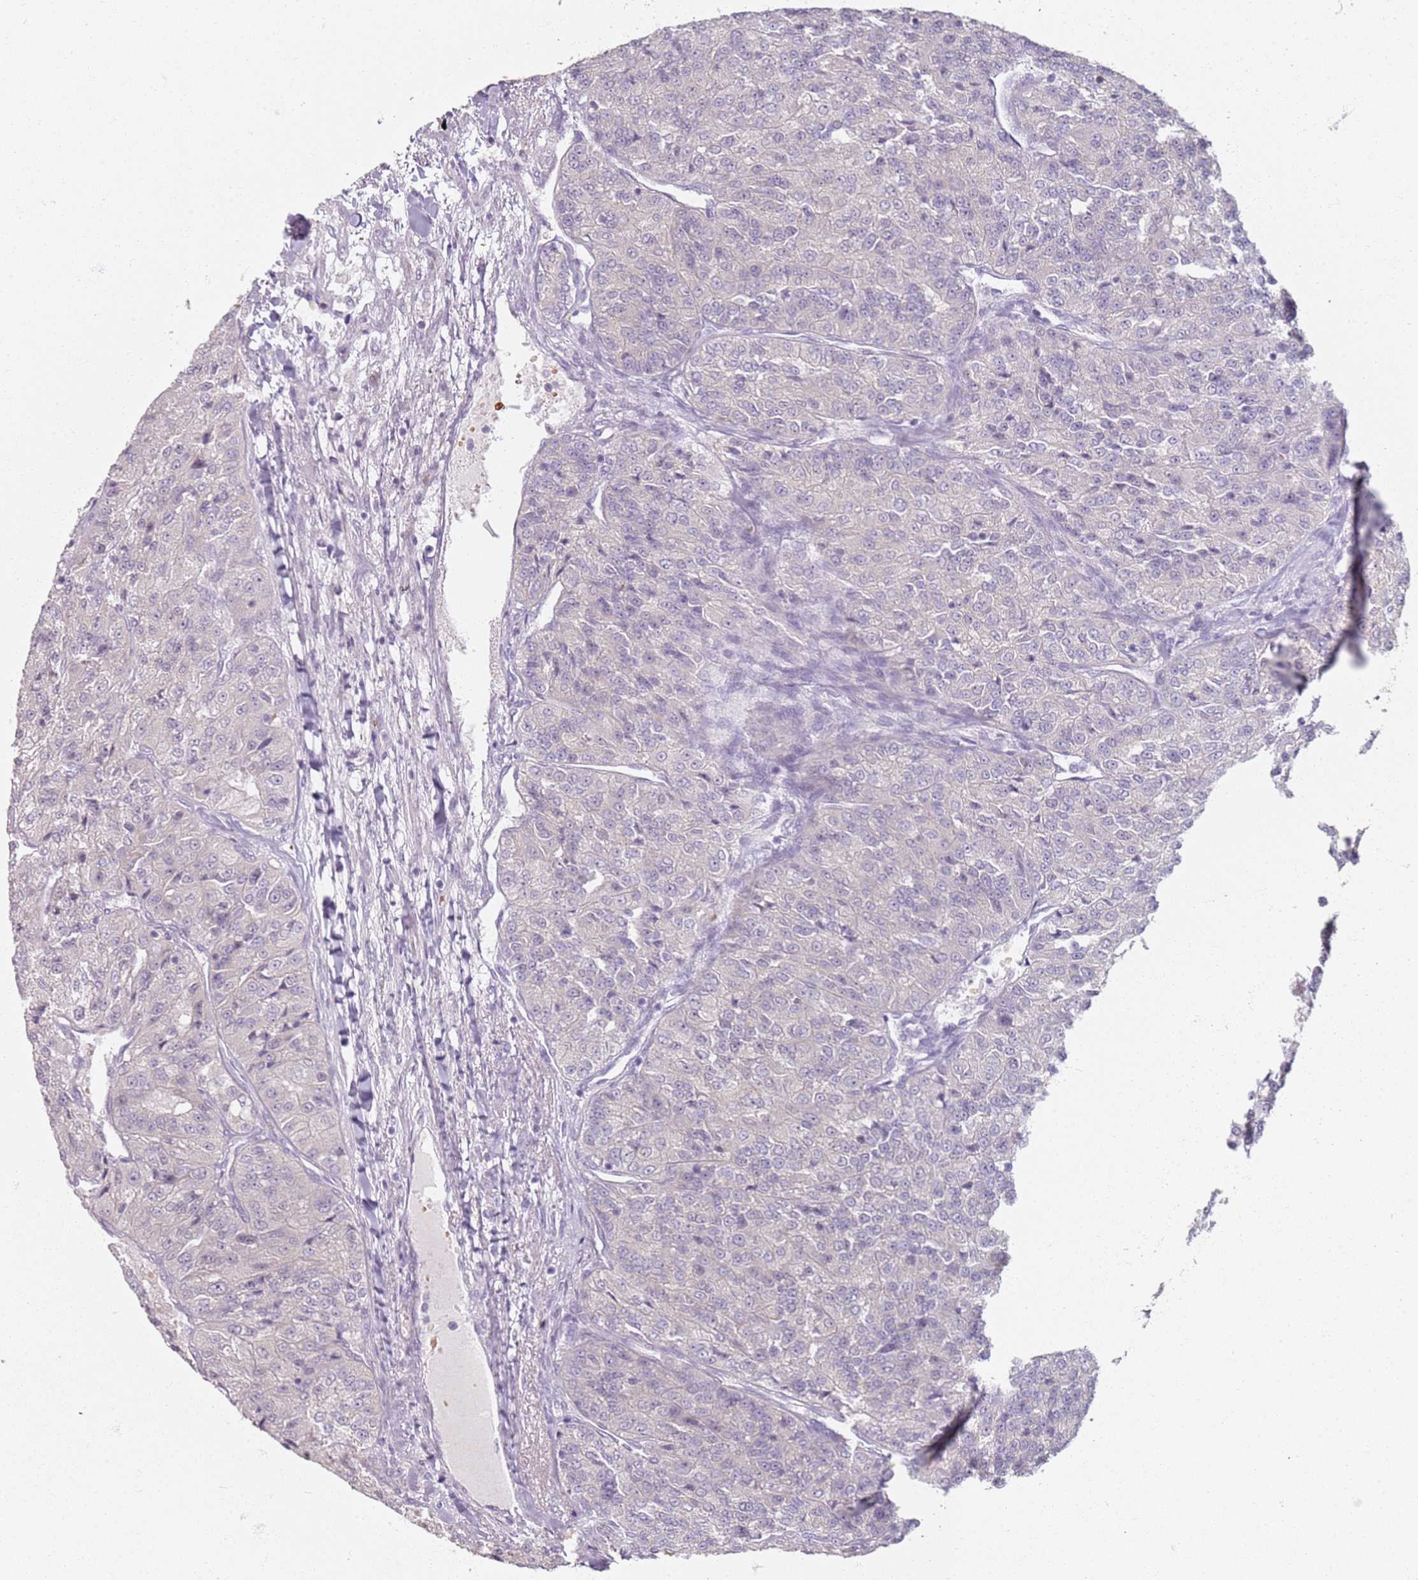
{"staining": {"intensity": "negative", "quantity": "none", "location": "none"}, "tissue": "renal cancer", "cell_type": "Tumor cells", "image_type": "cancer", "snomed": [{"axis": "morphology", "description": "Adenocarcinoma, NOS"}, {"axis": "topography", "description": "Kidney"}], "caption": "This is a micrograph of IHC staining of renal adenocarcinoma, which shows no staining in tumor cells.", "gene": "CD40LG", "patient": {"sex": "female", "age": 63}}